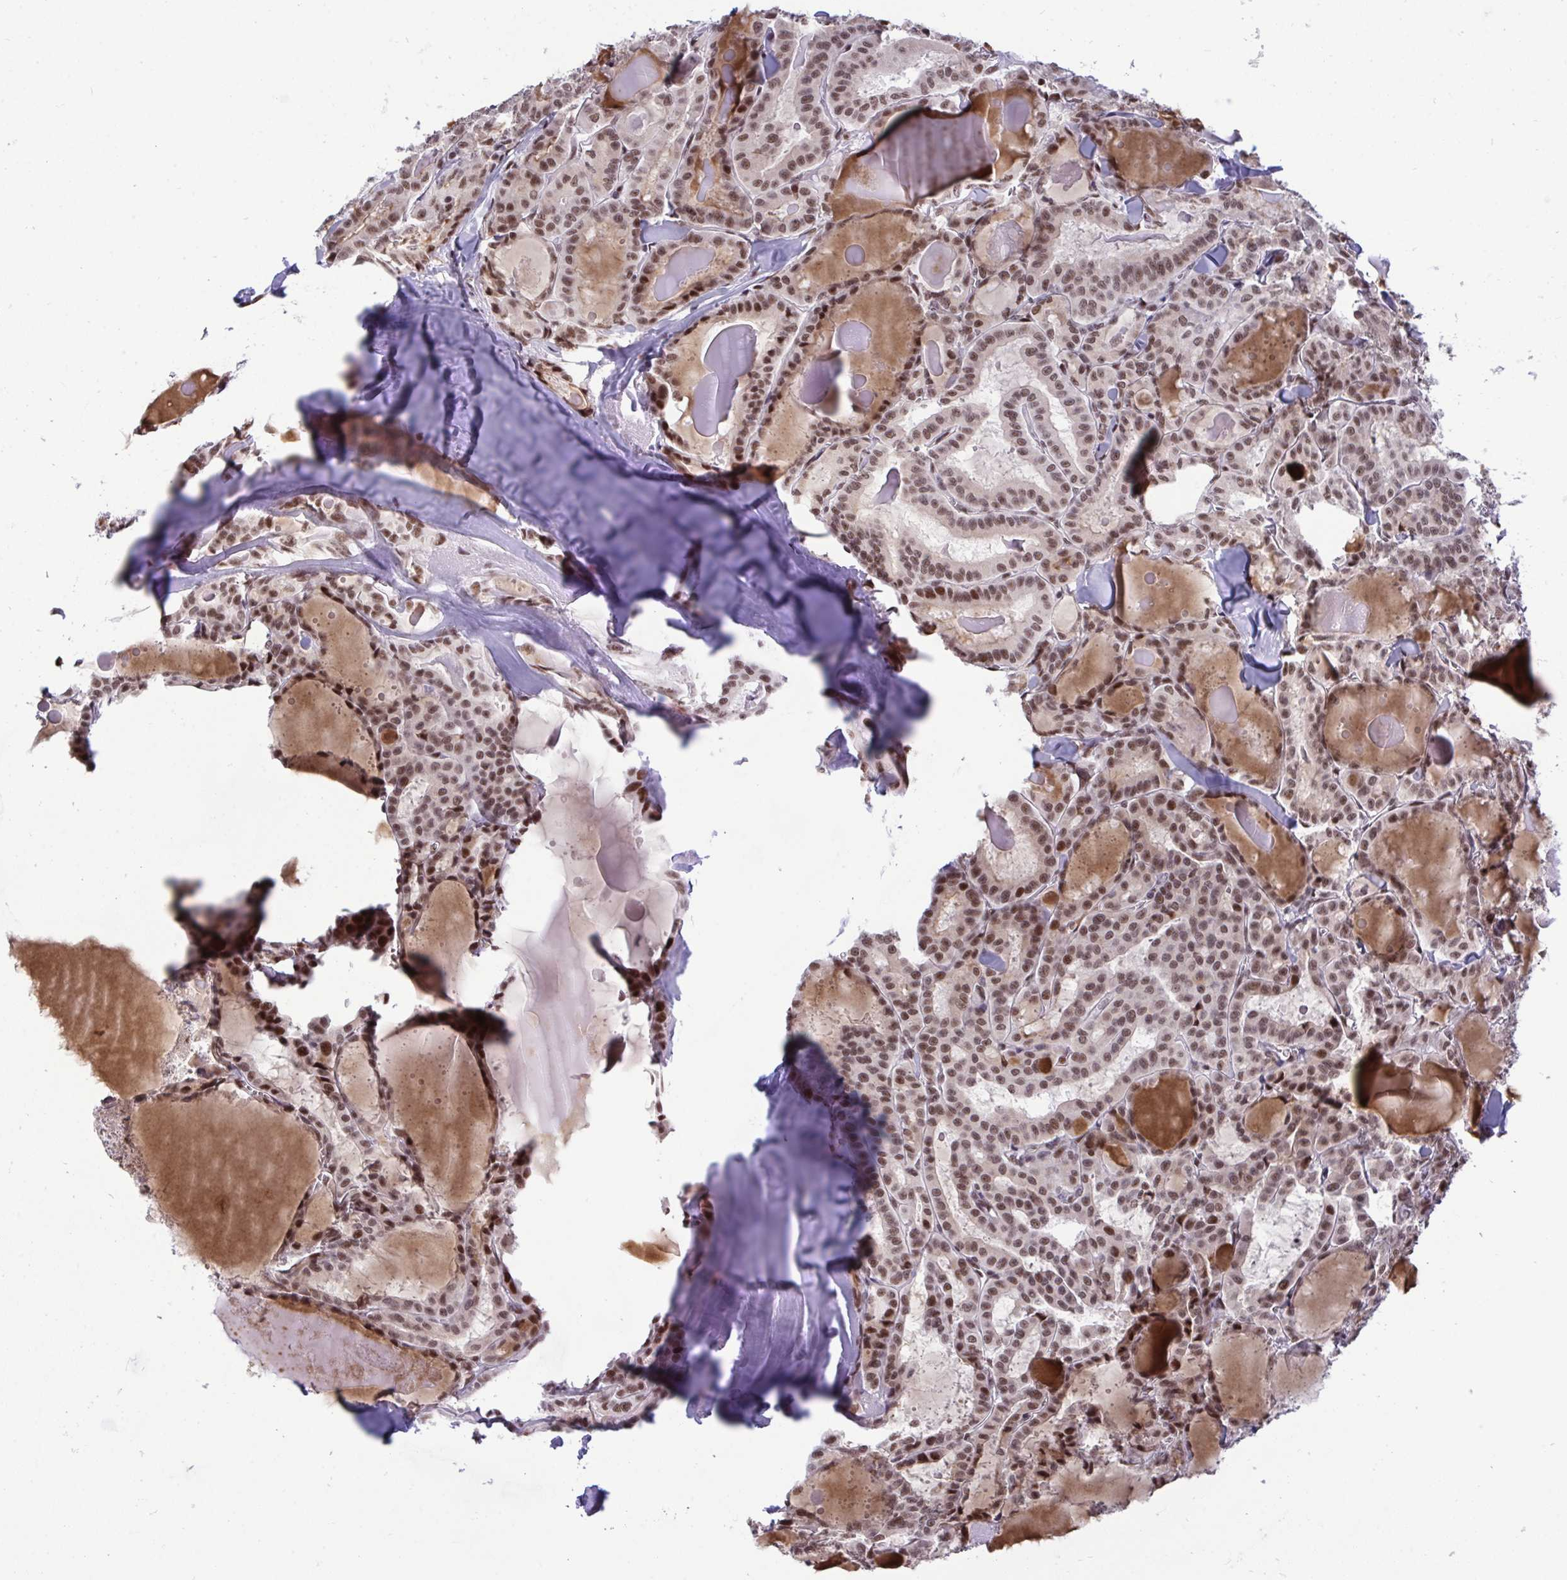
{"staining": {"intensity": "moderate", "quantity": ">75%", "location": "nuclear"}, "tissue": "thyroid cancer", "cell_type": "Tumor cells", "image_type": "cancer", "snomed": [{"axis": "morphology", "description": "Papillary adenocarcinoma, NOS"}, {"axis": "topography", "description": "Thyroid gland"}], "caption": "A histopathology image of thyroid papillary adenocarcinoma stained for a protein demonstrates moderate nuclear brown staining in tumor cells.", "gene": "WBP11", "patient": {"sex": "male", "age": 87}}